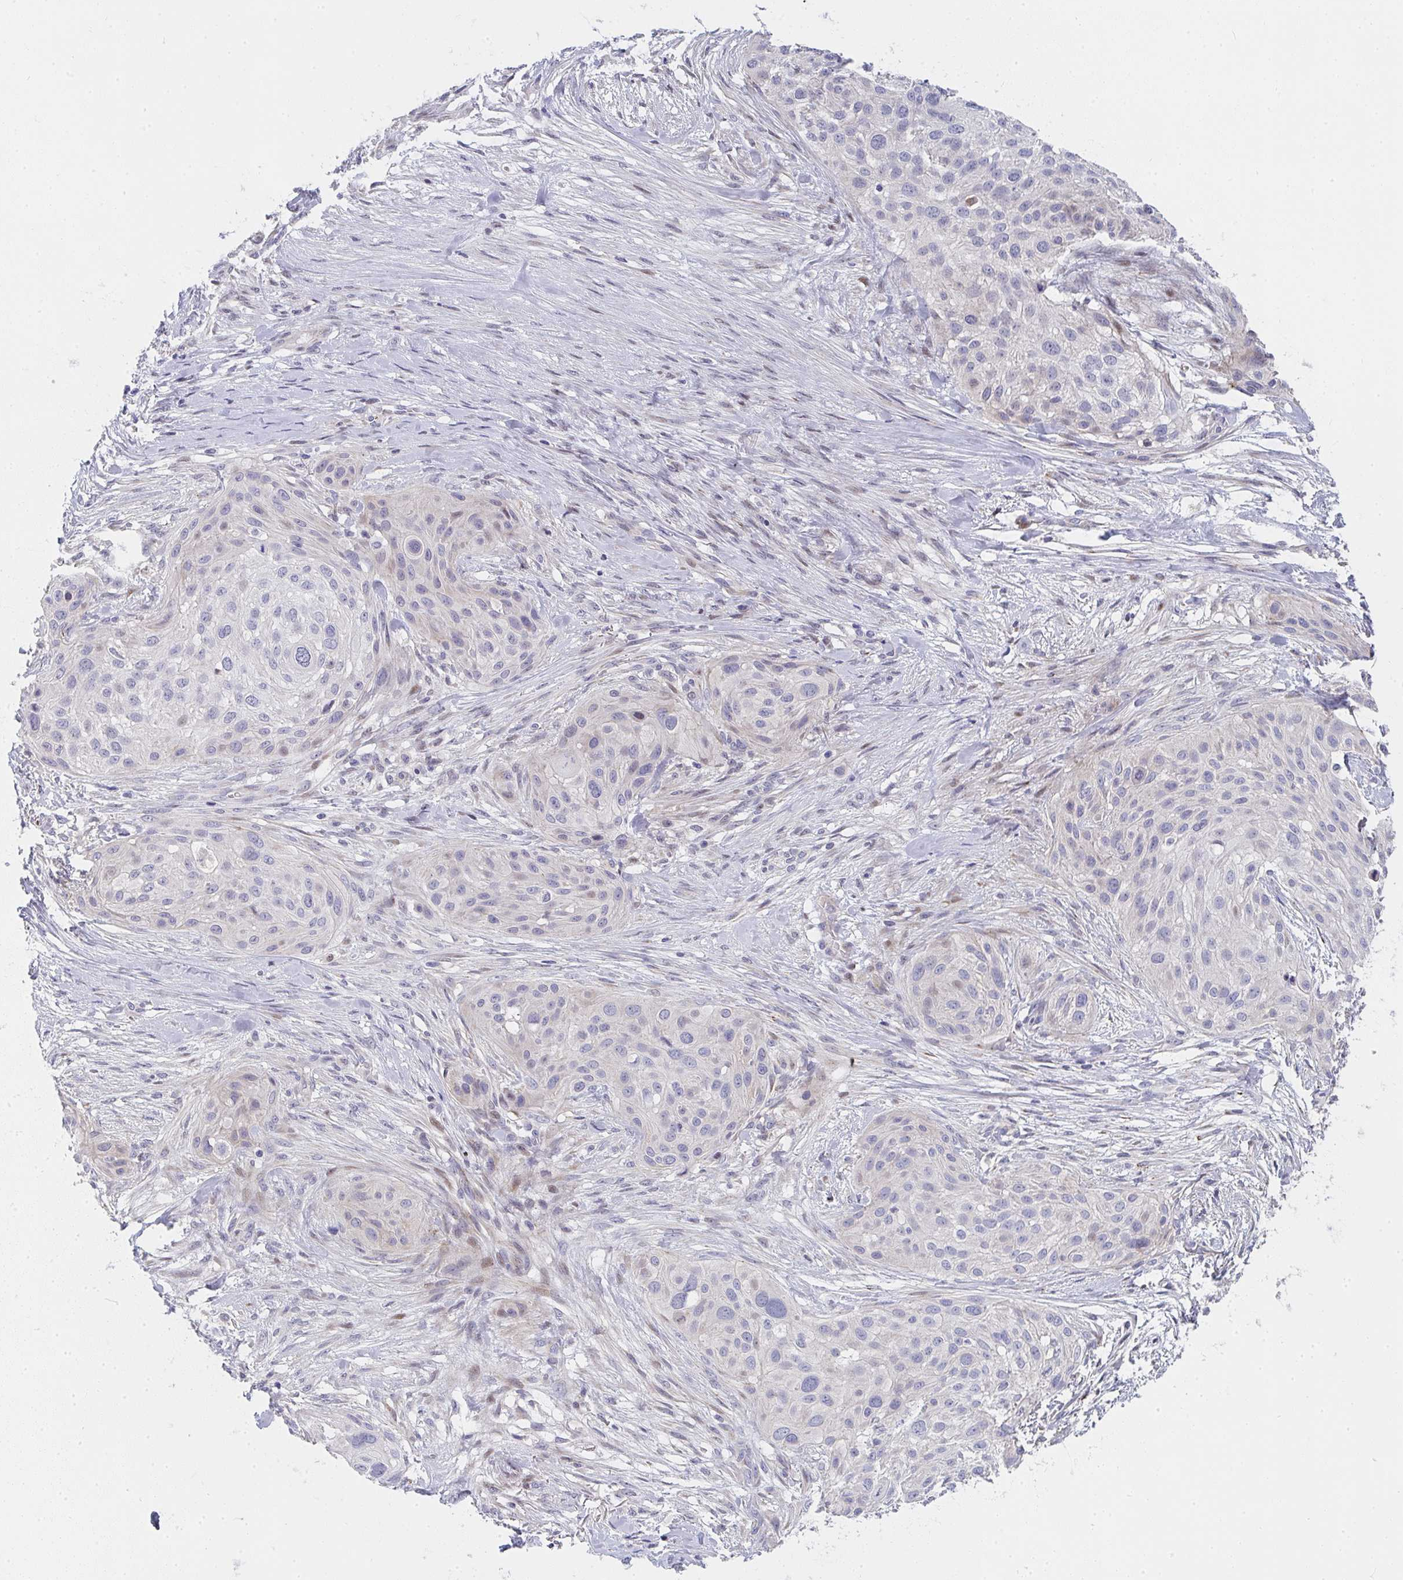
{"staining": {"intensity": "moderate", "quantity": "<25%", "location": "nuclear"}, "tissue": "skin cancer", "cell_type": "Tumor cells", "image_type": "cancer", "snomed": [{"axis": "morphology", "description": "Squamous cell carcinoma, NOS"}, {"axis": "topography", "description": "Skin"}], "caption": "Immunohistochemistry micrograph of neoplastic tissue: skin squamous cell carcinoma stained using immunohistochemistry (IHC) demonstrates low levels of moderate protein expression localized specifically in the nuclear of tumor cells, appearing as a nuclear brown color.", "gene": "ZIC3", "patient": {"sex": "female", "age": 87}}